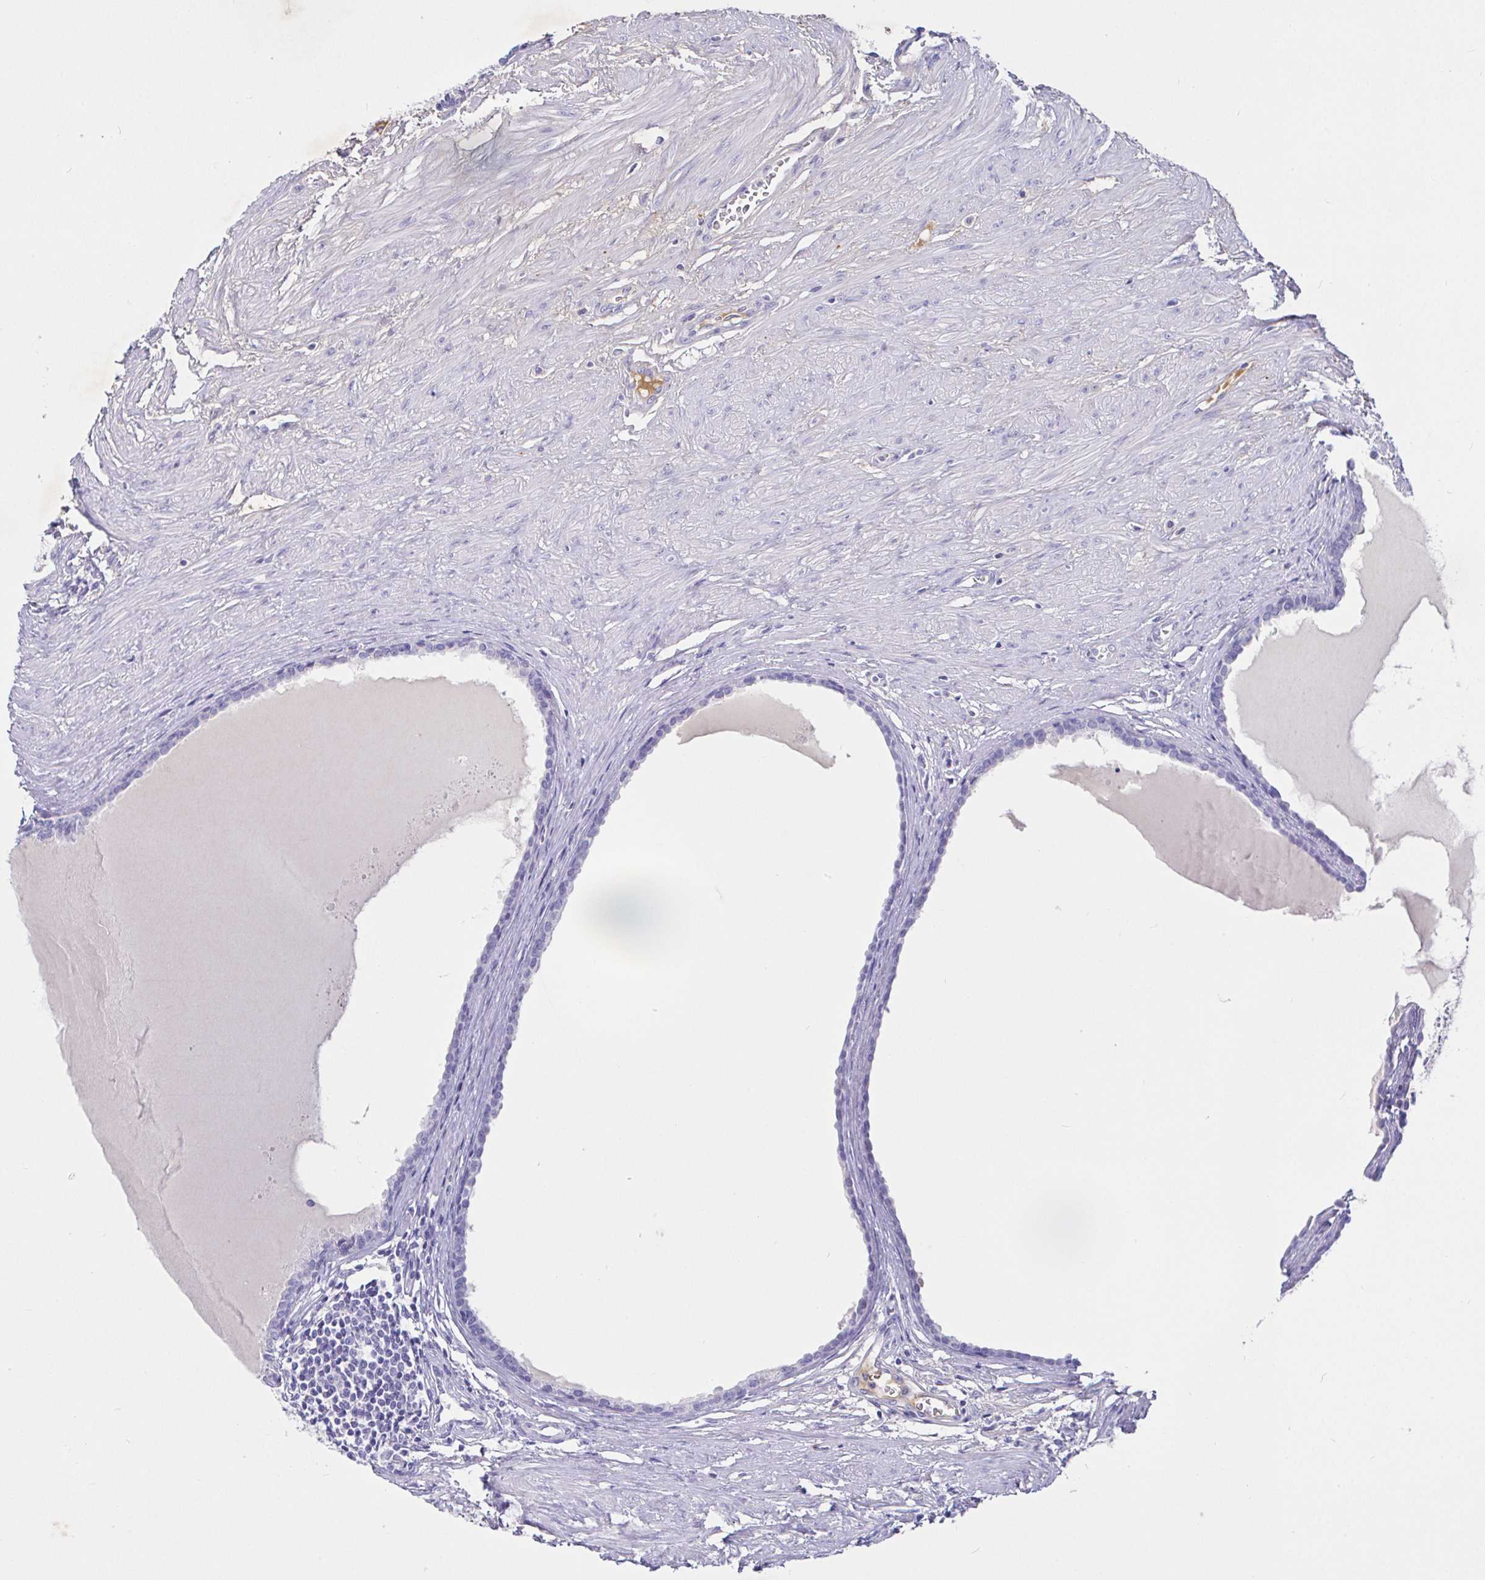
{"staining": {"intensity": "negative", "quantity": "none", "location": "none"}, "tissue": "prostate", "cell_type": "Glandular cells", "image_type": "normal", "snomed": [{"axis": "morphology", "description": "Normal tissue, NOS"}, {"axis": "topography", "description": "Prostate"}, {"axis": "topography", "description": "Peripheral nerve tissue"}], "caption": "Immunohistochemistry photomicrograph of unremarkable prostate: prostate stained with DAB (3,3'-diaminobenzidine) shows no significant protein expression in glandular cells.", "gene": "SAA2", "patient": {"sex": "male", "age": 55}}